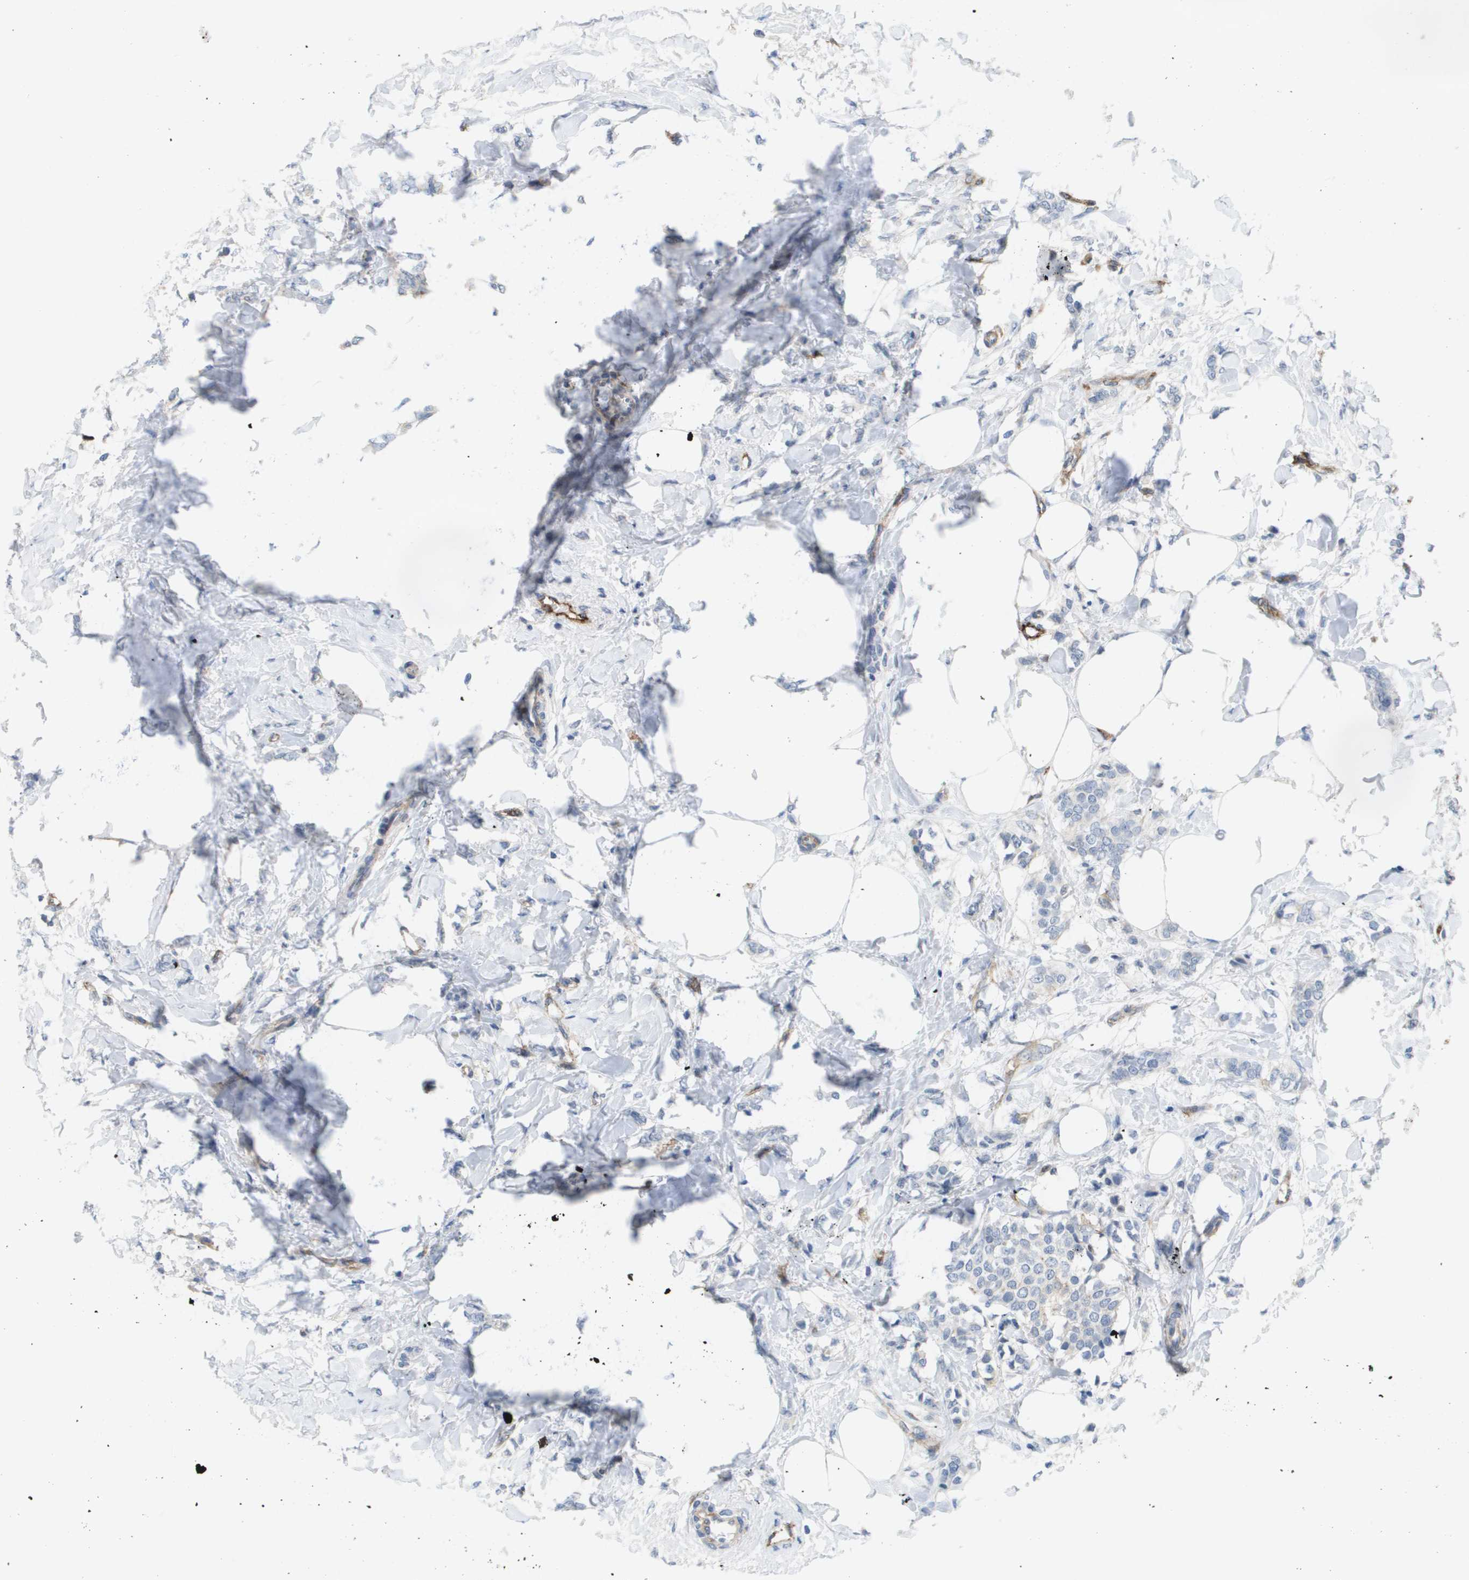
{"staining": {"intensity": "negative", "quantity": "none", "location": "none"}, "tissue": "breast cancer", "cell_type": "Tumor cells", "image_type": "cancer", "snomed": [{"axis": "morphology", "description": "Lobular carcinoma, in situ"}, {"axis": "morphology", "description": "Lobular carcinoma"}, {"axis": "topography", "description": "Breast"}], "caption": "Human breast cancer stained for a protein using immunohistochemistry reveals no positivity in tumor cells.", "gene": "ANGPT2", "patient": {"sex": "female", "age": 41}}